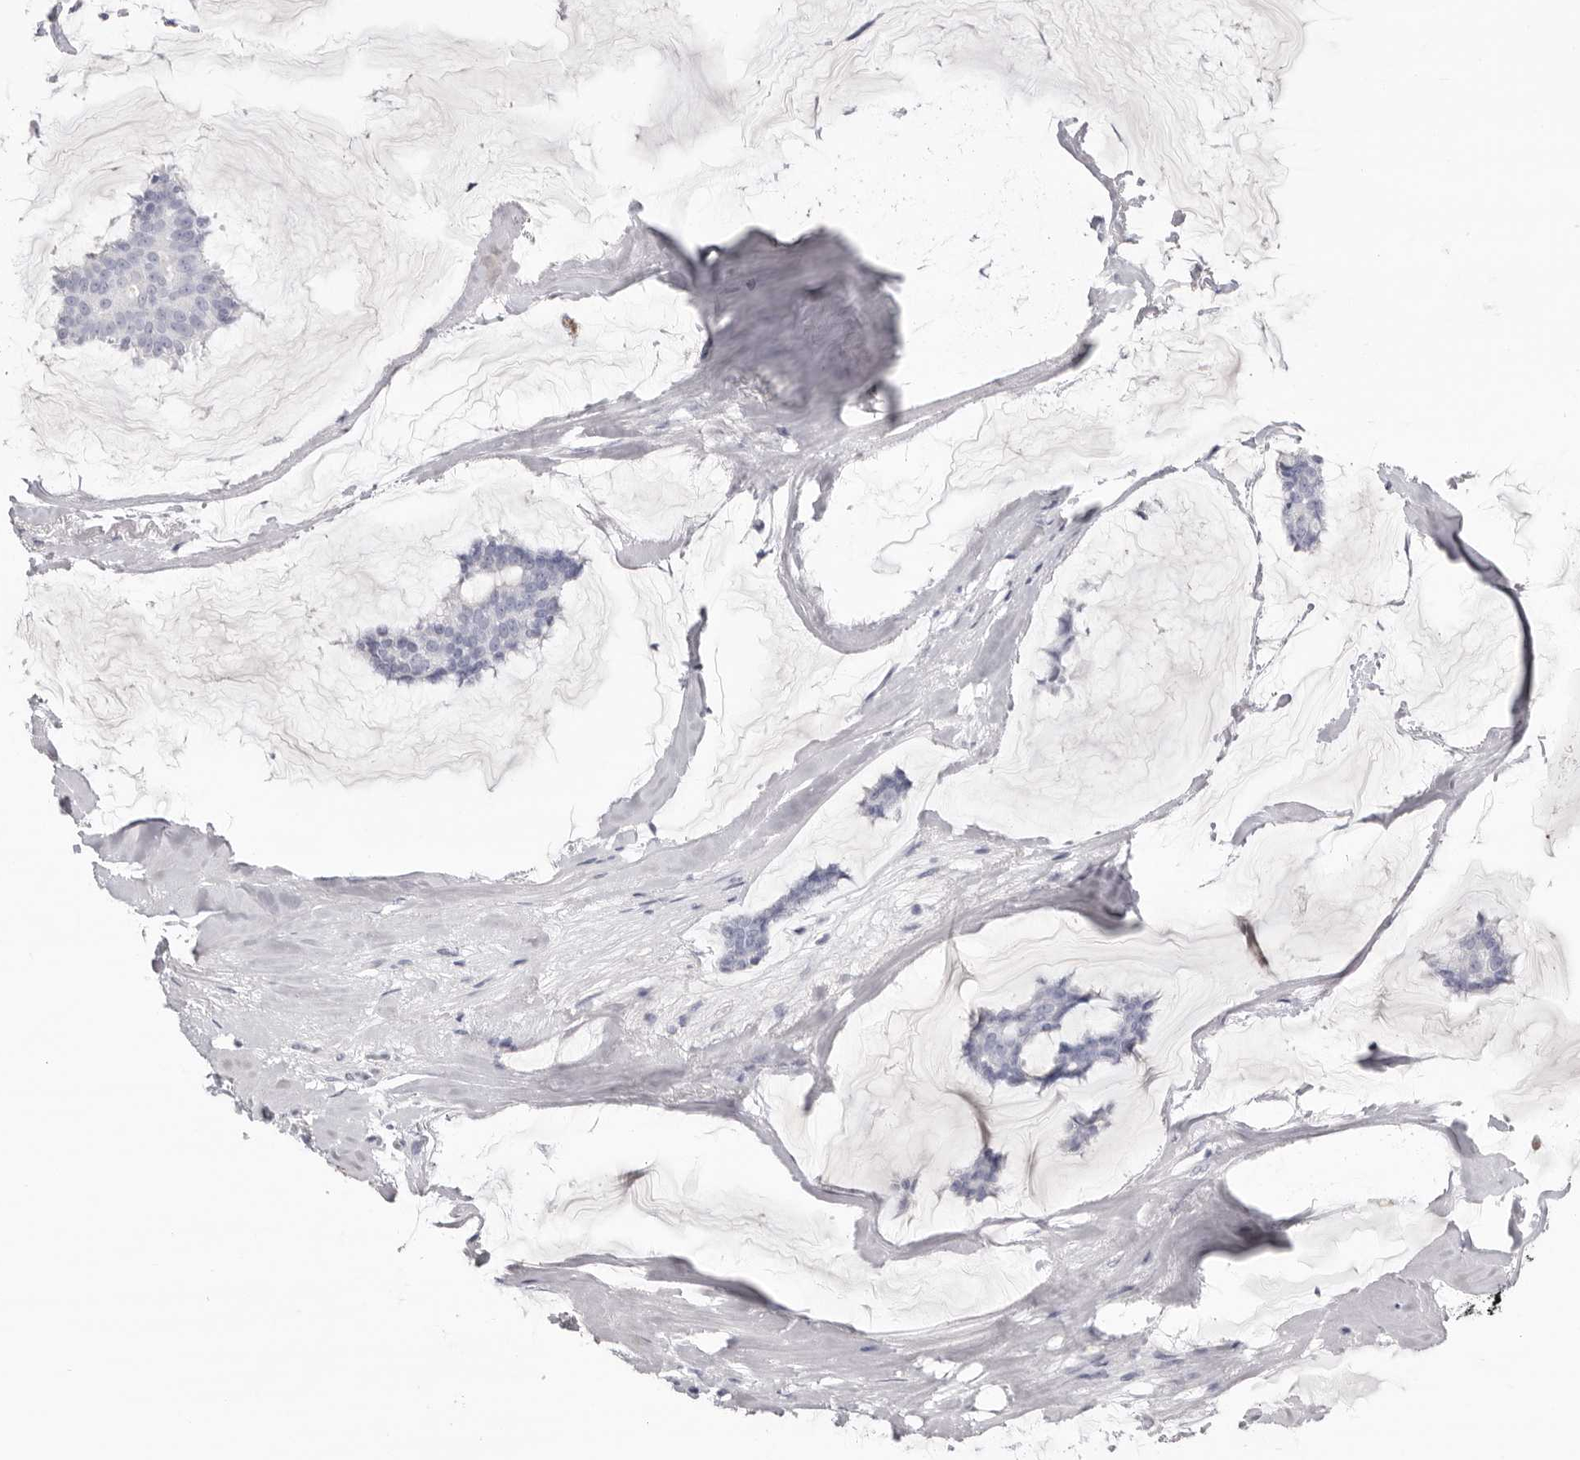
{"staining": {"intensity": "negative", "quantity": "none", "location": "none"}, "tissue": "breast cancer", "cell_type": "Tumor cells", "image_type": "cancer", "snomed": [{"axis": "morphology", "description": "Duct carcinoma"}, {"axis": "topography", "description": "Breast"}], "caption": "Immunohistochemical staining of intraductal carcinoma (breast) reveals no significant staining in tumor cells.", "gene": "LPO", "patient": {"sex": "female", "age": 93}}